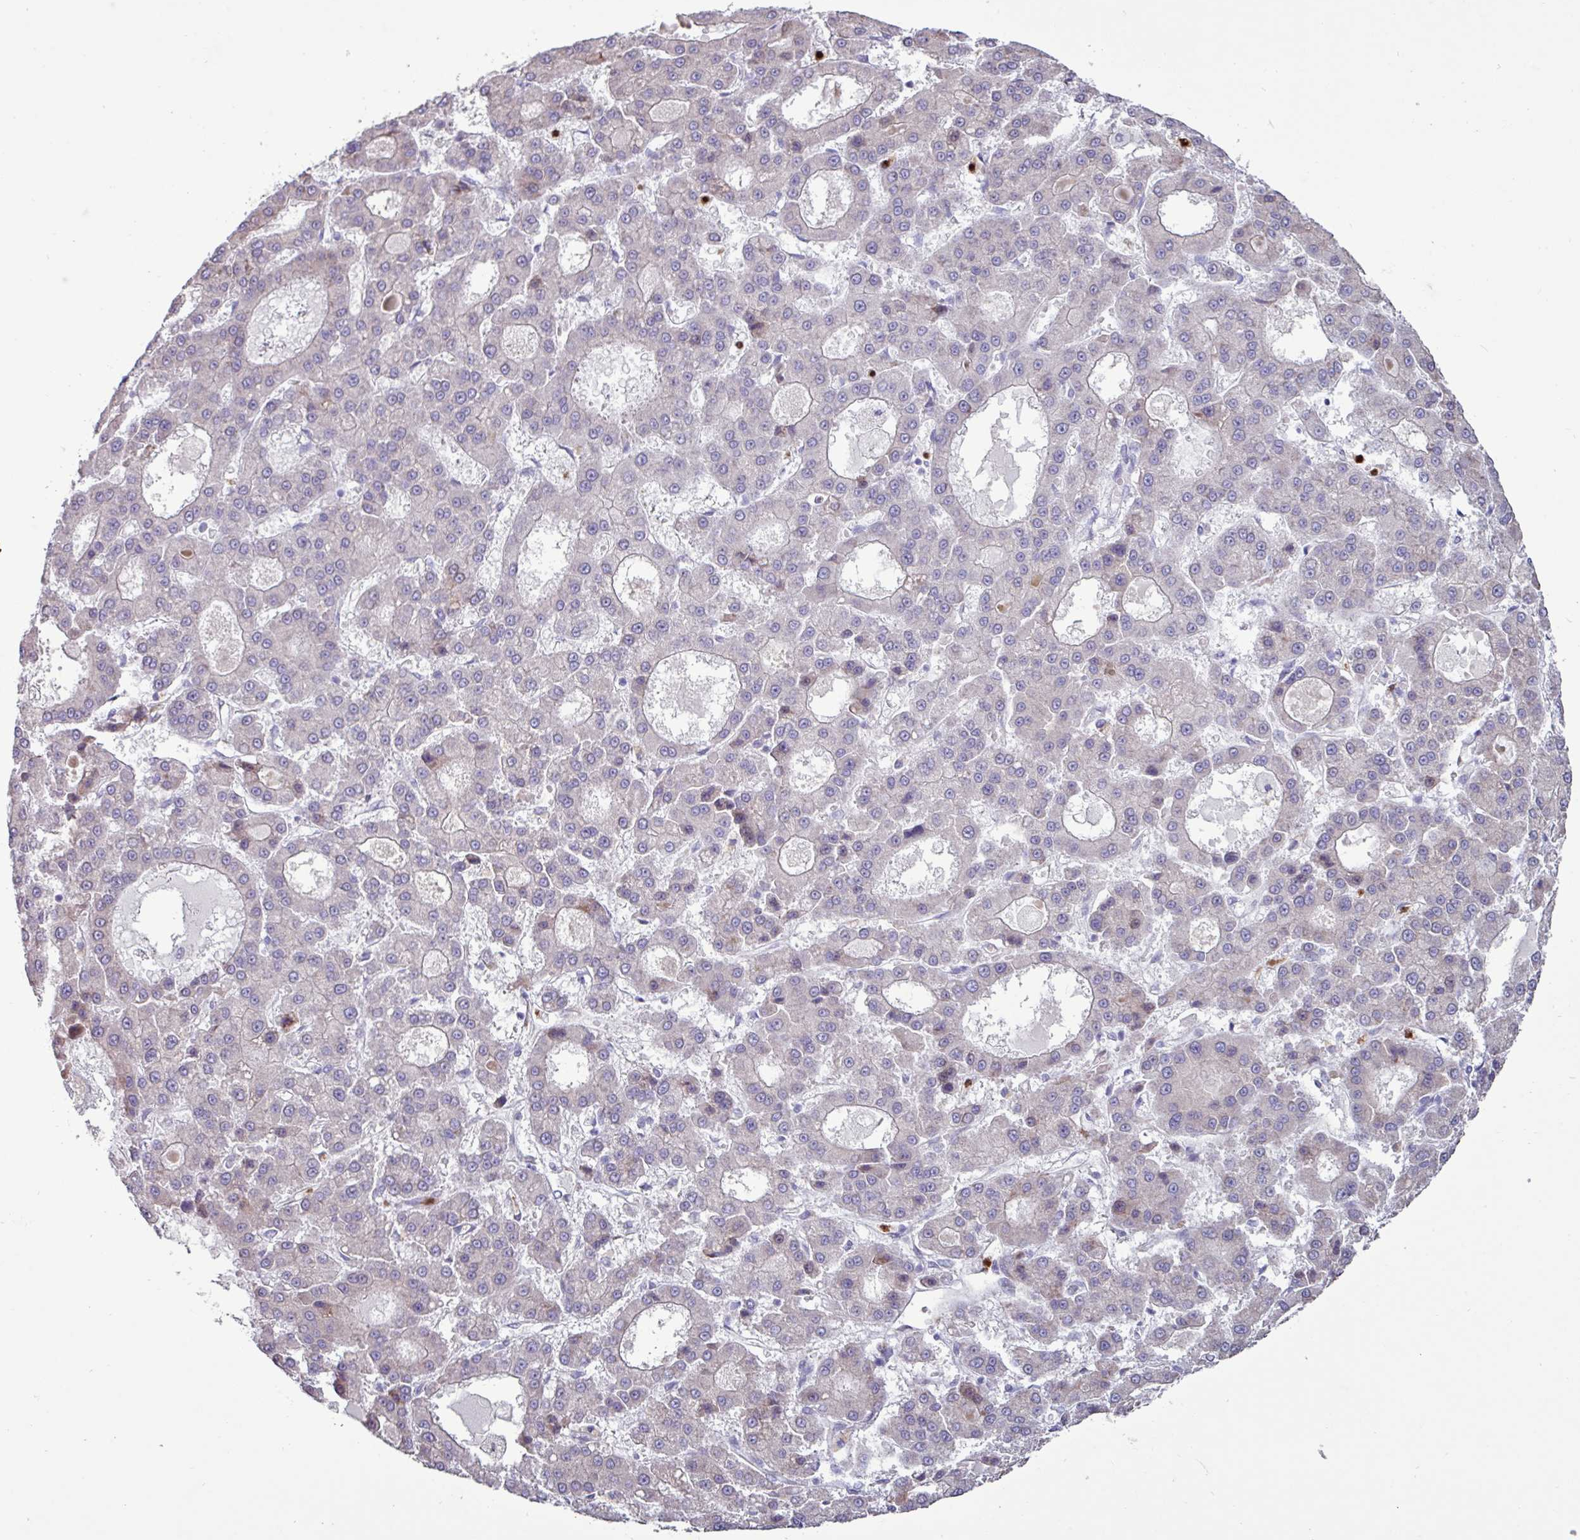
{"staining": {"intensity": "negative", "quantity": "none", "location": "none"}, "tissue": "liver cancer", "cell_type": "Tumor cells", "image_type": "cancer", "snomed": [{"axis": "morphology", "description": "Carcinoma, Hepatocellular, NOS"}, {"axis": "topography", "description": "Liver"}], "caption": "The IHC histopathology image has no significant expression in tumor cells of liver cancer tissue. Nuclei are stained in blue.", "gene": "PPP1R35", "patient": {"sex": "male", "age": 70}}